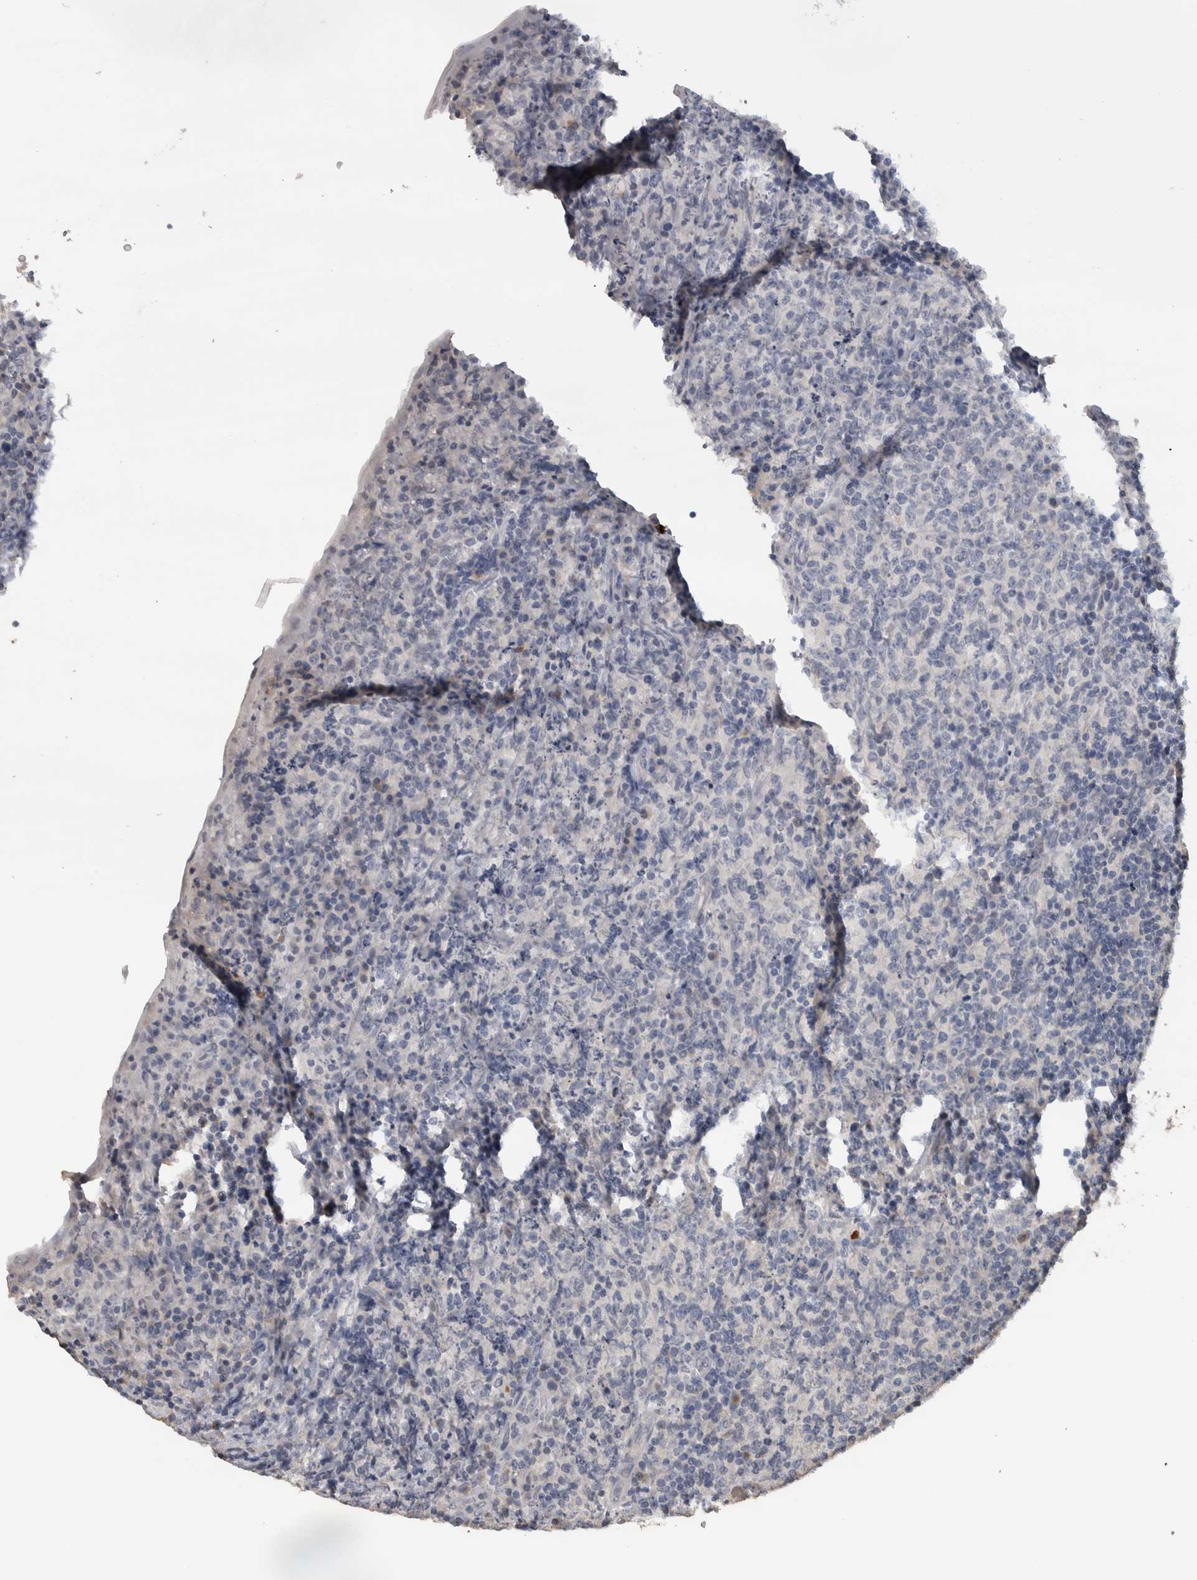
{"staining": {"intensity": "negative", "quantity": "none", "location": "none"}, "tissue": "lymphoma", "cell_type": "Tumor cells", "image_type": "cancer", "snomed": [{"axis": "morphology", "description": "Malignant lymphoma, non-Hodgkin's type, High grade"}, {"axis": "topography", "description": "Tonsil"}], "caption": "Immunohistochemistry micrograph of neoplastic tissue: lymphoma stained with DAB reveals no significant protein expression in tumor cells.", "gene": "NECAB1", "patient": {"sex": "female", "age": 36}}